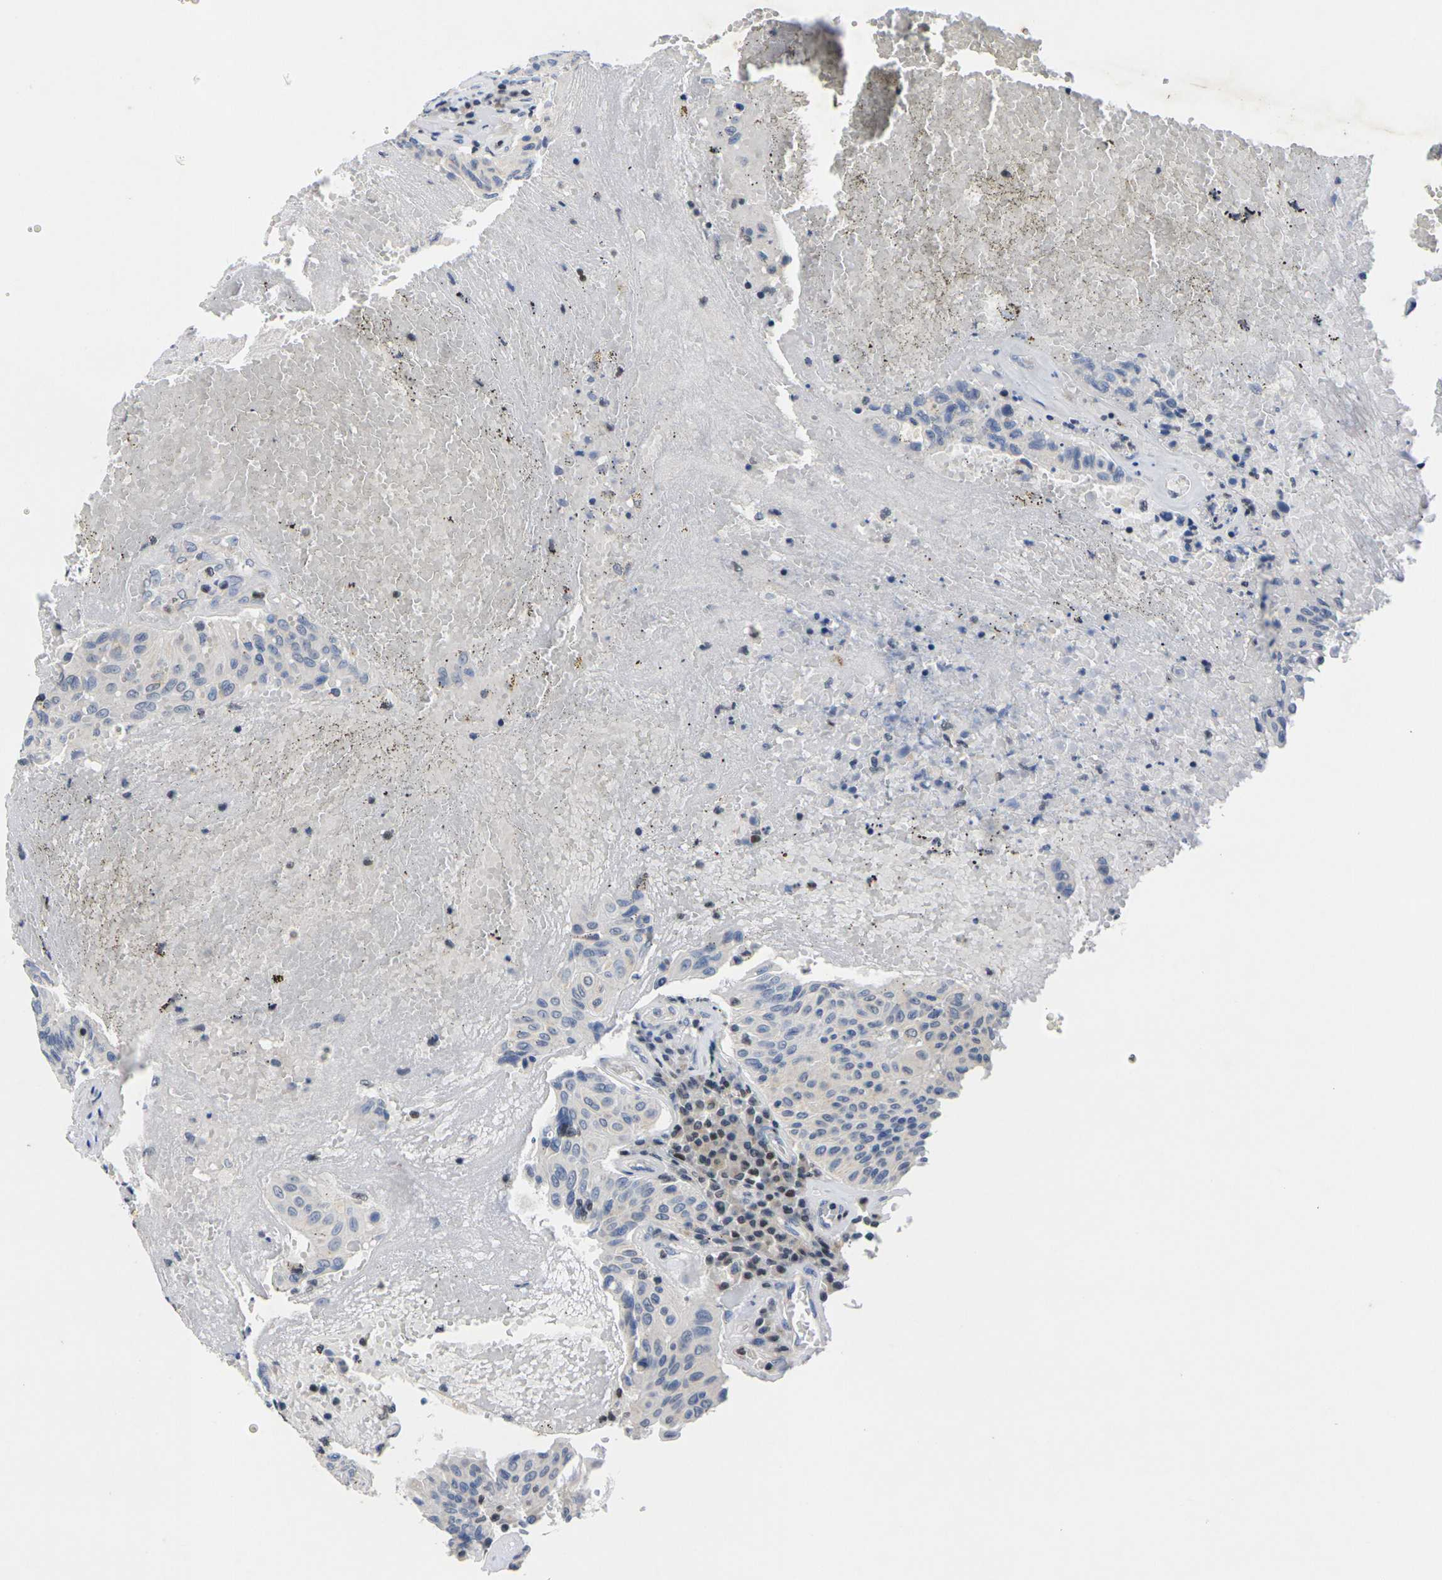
{"staining": {"intensity": "negative", "quantity": "none", "location": "none"}, "tissue": "urothelial cancer", "cell_type": "Tumor cells", "image_type": "cancer", "snomed": [{"axis": "morphology", "description": "Urothelial carcinoma, High grade"}, {"axis": "topography", "description": "Urinary bladder"}], "caption": "A histopathology image of urothelial carcinoma (high-grade) stained for a protein demonstrates no brown staining in tumor cells.", "gene": "IKZF1", "patient": {"sex": "male", "age": 66}}